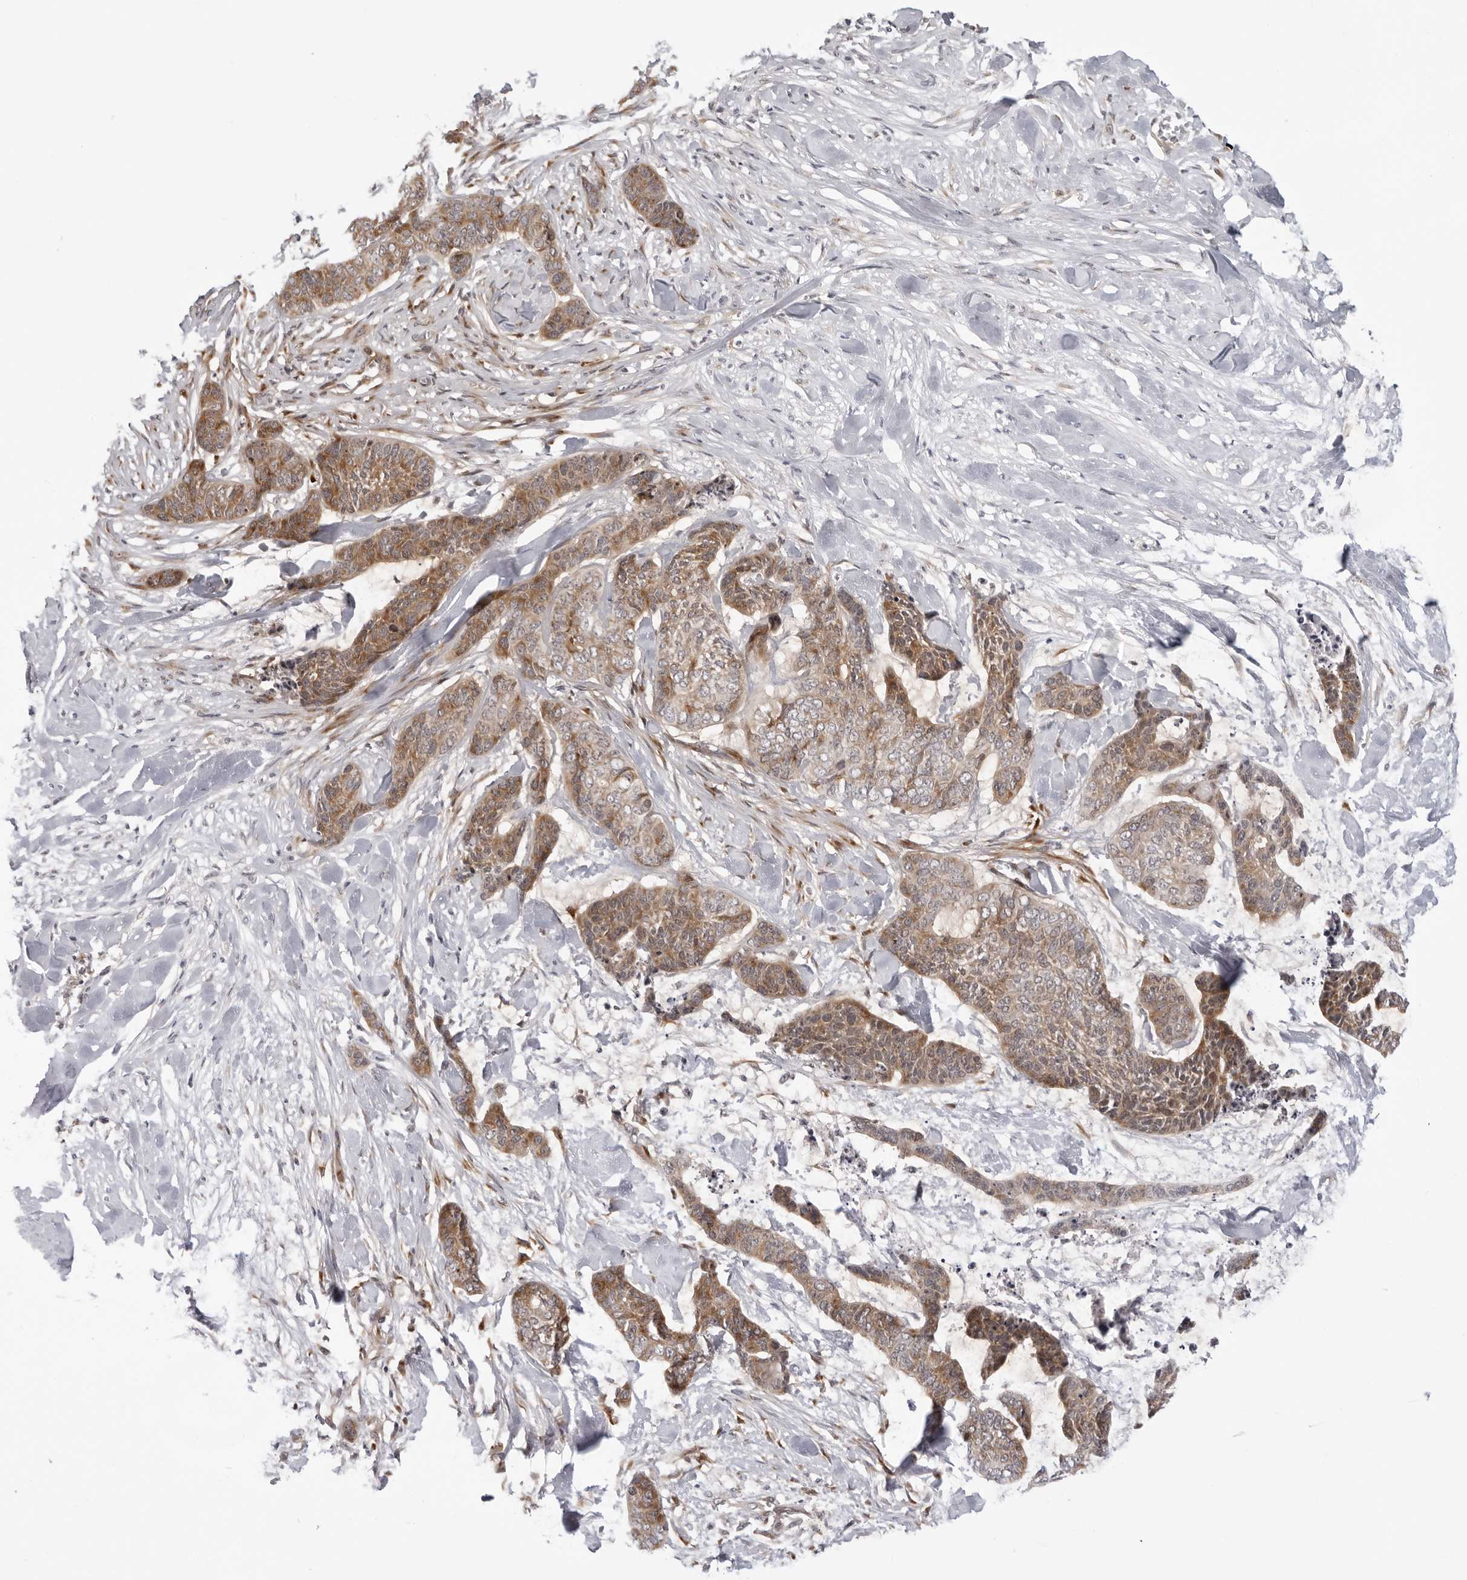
{"staining": {"intensity": "moderate", "quantity": ">75%", "location": "cytoplasmic/membranous"}, "tissue": "skin cancer", "cell_type": "Tumor cells", "image_type": "cancer", "snomed": [{"axis": "morphology", "description": "Basal cell carcinoma"}, {"axis": "topography", "description": "Skin"}], "caption": "An IHC histopathology image of neoplastic tissue is shown. Protein staining in brown labels moderate cytoplasmic/membranous positivity in skin cancer (basal cell carcinoma) within tumor cells. (DAB IHC, brown staining for protein, blue staining for nuclei).", "gene": "SRGAP2", "patient": {"sex": "female", "age": 64}}